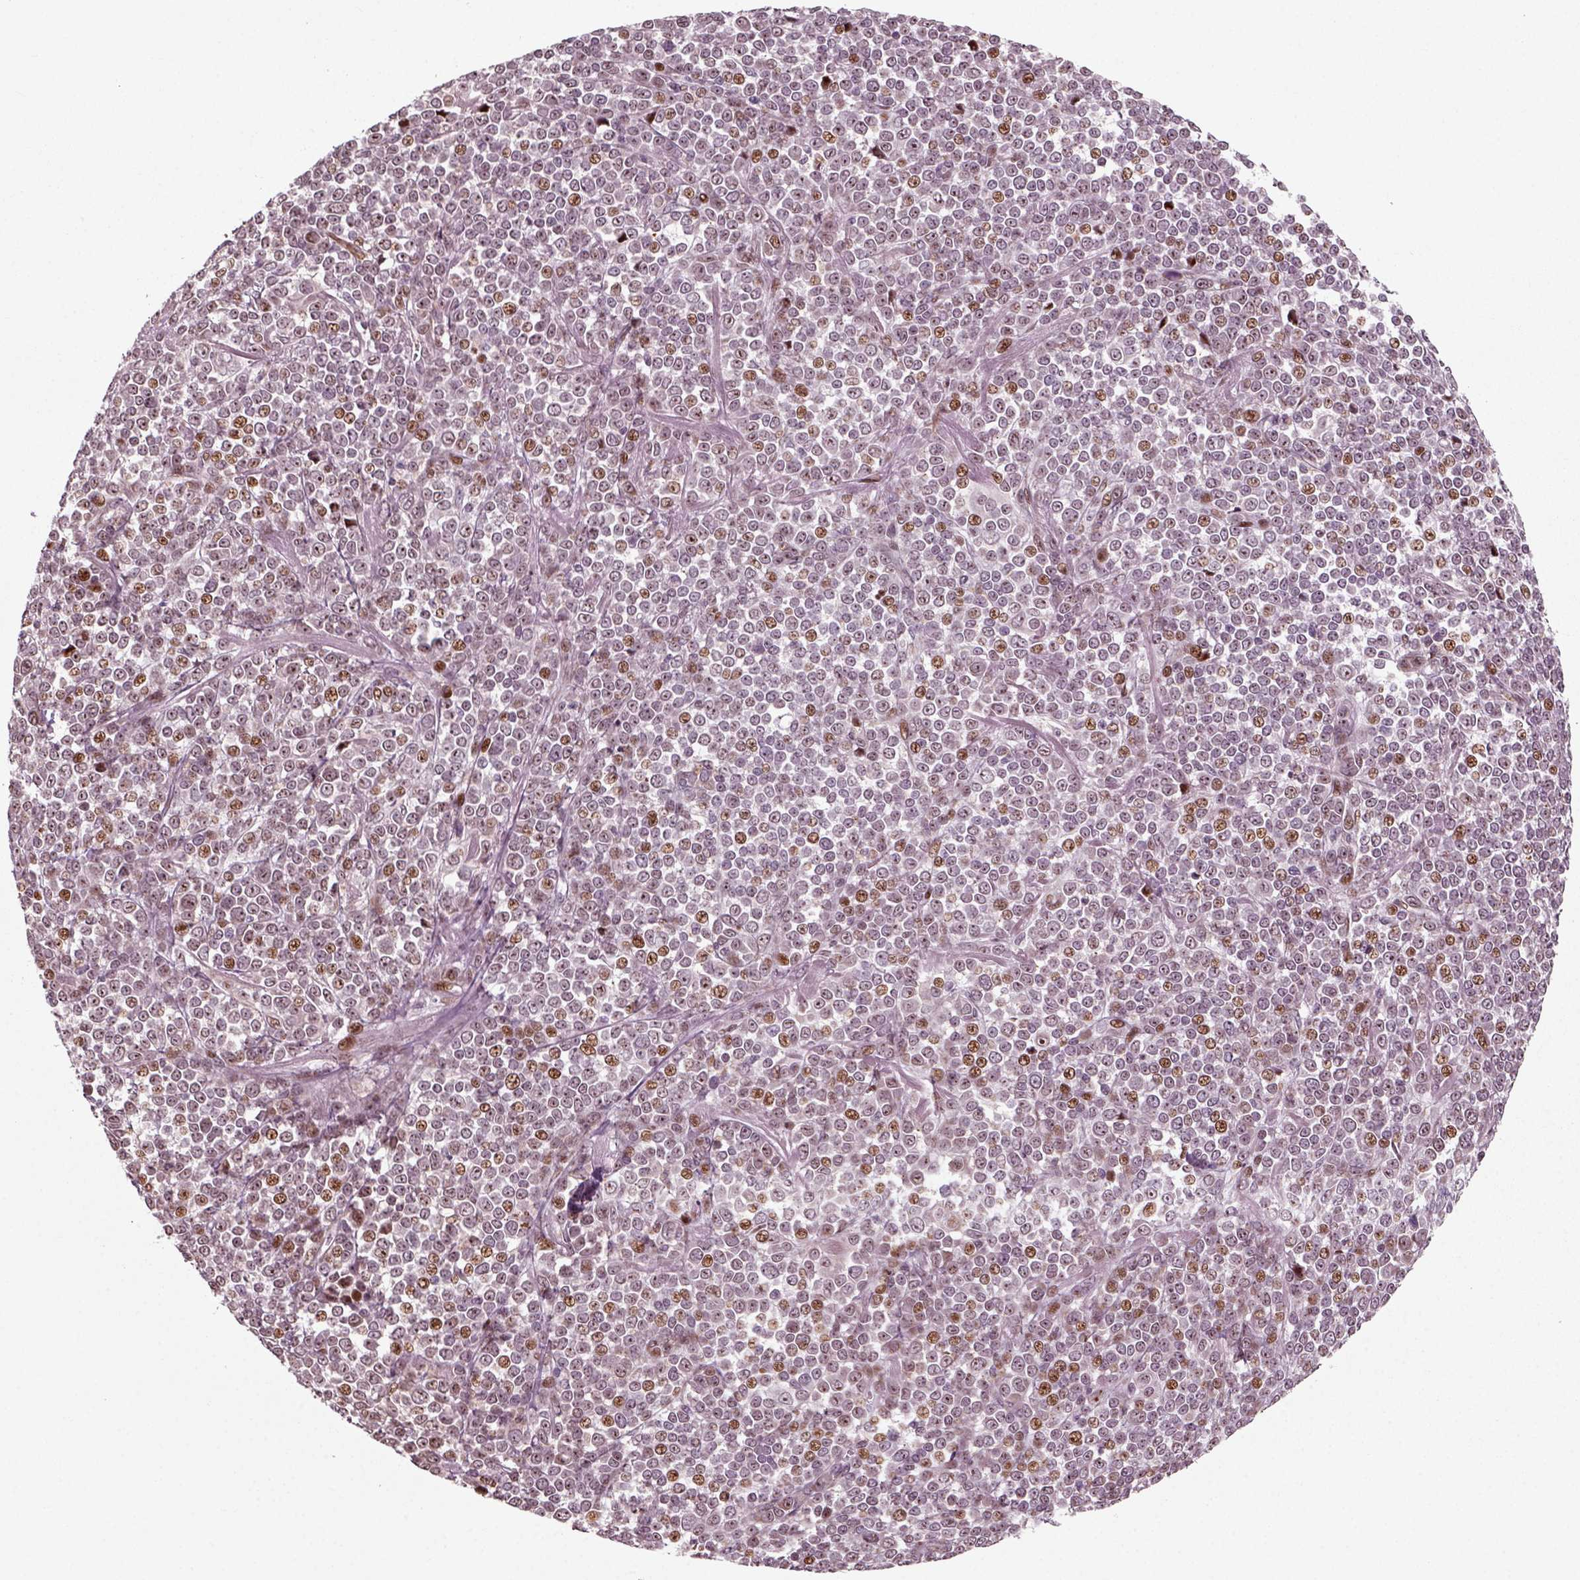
{"staining": {"intensity": "moderate", "quantity": "<25%", "location": "nuclear"}, "tissue": "melanoma", "cell_type": "Tumor cells", "image_type": "cancer", "snomed": [{"axis": "morphology", "description": "Malignant melanoma, NOS"}, {"axis": "topography", "description": "Skin"}], "caption": "Protein staining shows moderate nuclear positivity in about <25% of tumor cells in malignant melanoma.", "gene": "CDC14A", "patient": {"sex": "female", "age": 95}}